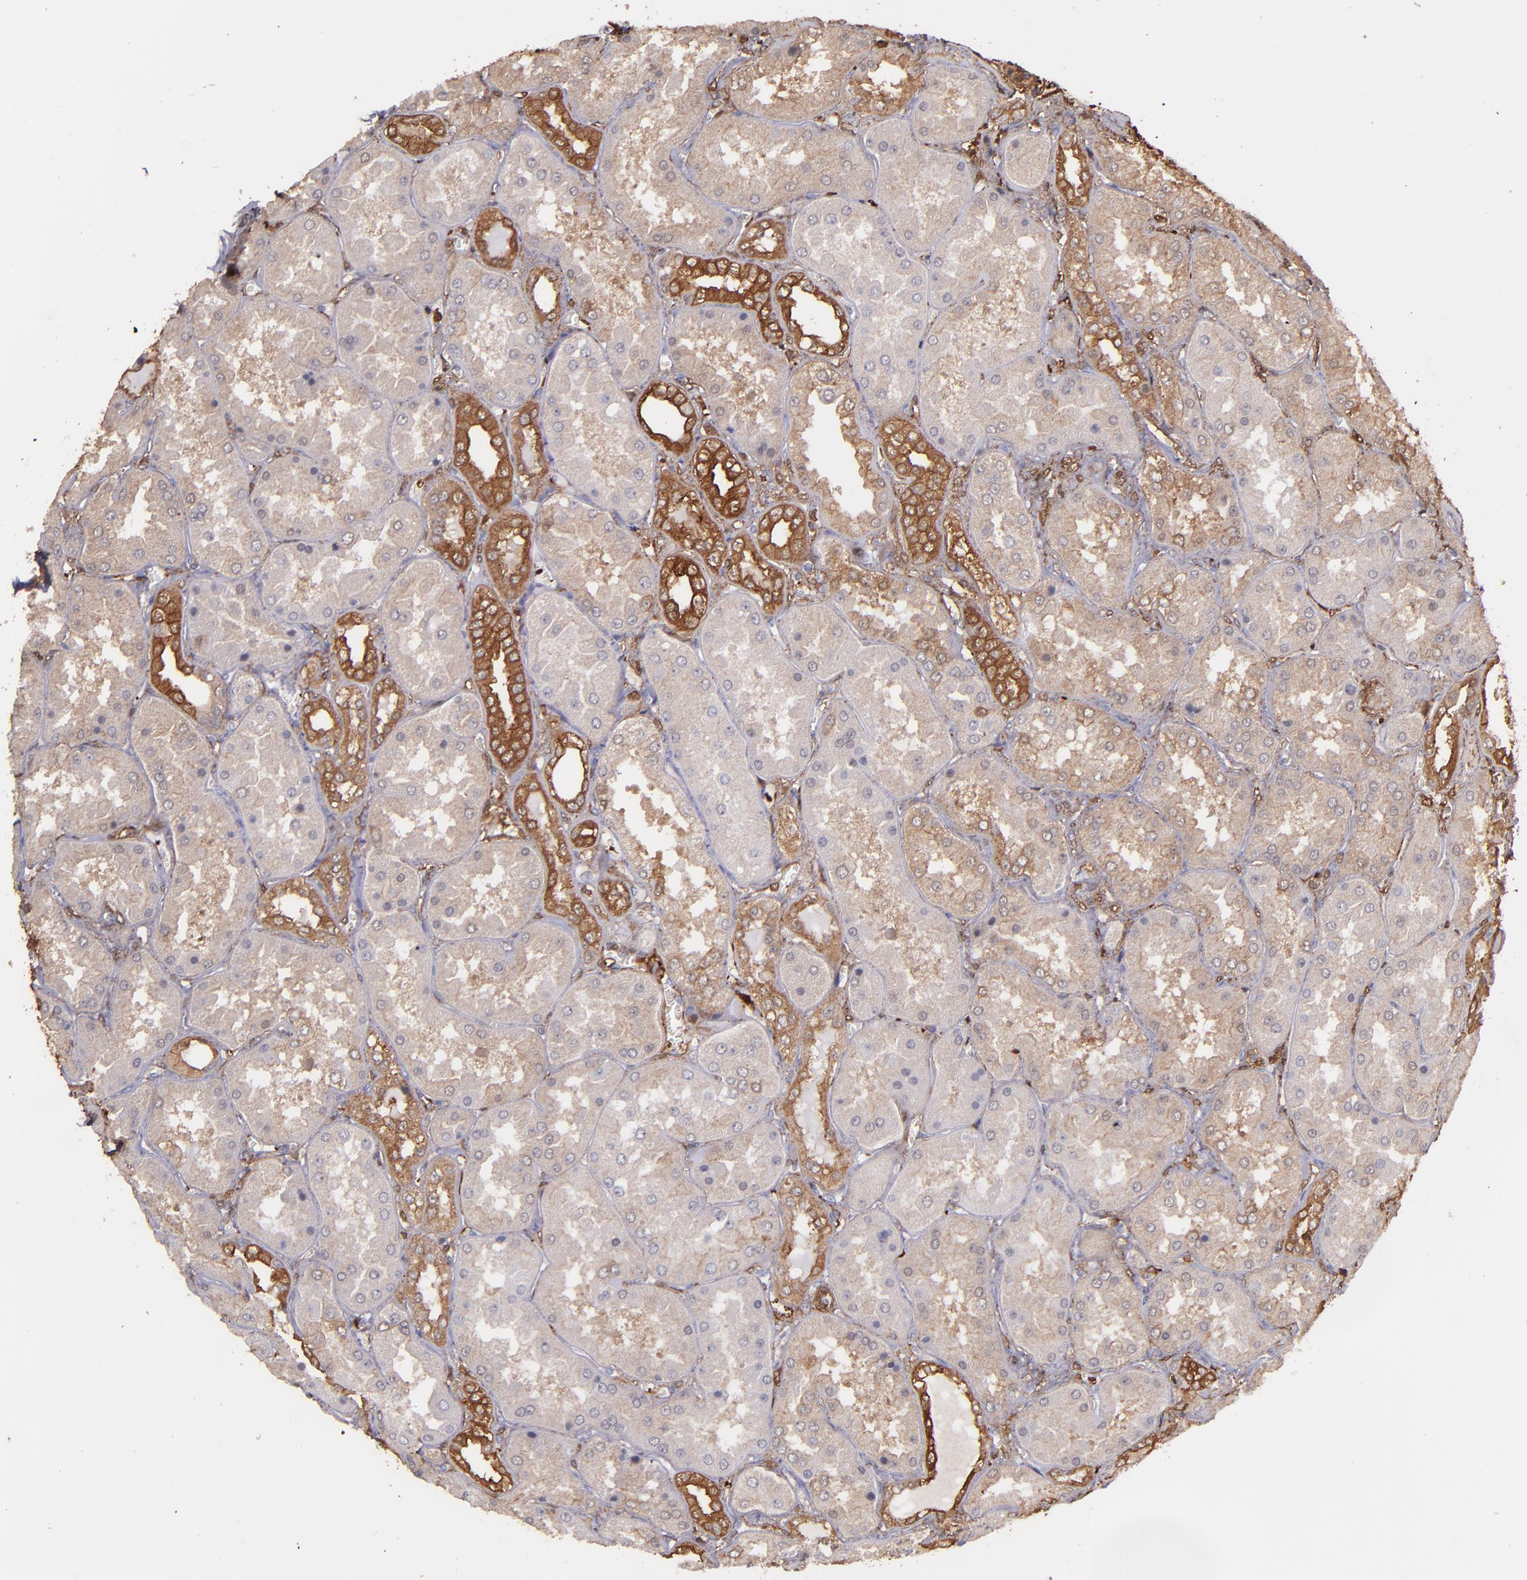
{"staining": {"intensity": "moderate", "quantity": ">75%", "location": "cytoplasmic/membranous"}, "tissue": "kidney", "cell_type": "Cells in glomeruli", "image_type": "normal", "snomed": [{"axis": "morphology", "description": "Normal tissue, NOS"}, {"axis": "topography", "description": "Kidney"}], "caption": "Protein staining of benign kidney exhibits moderate cytoplasmic/membranous positivity in approximately >75% of cells in glomeruli. The protein of interest is stained brown, and the nuclei are stained in blue (DAB IHC with brightfield microscopy, high magnification).", "gene": "VCL", "patient": {"sex": "female", "age": 56}}